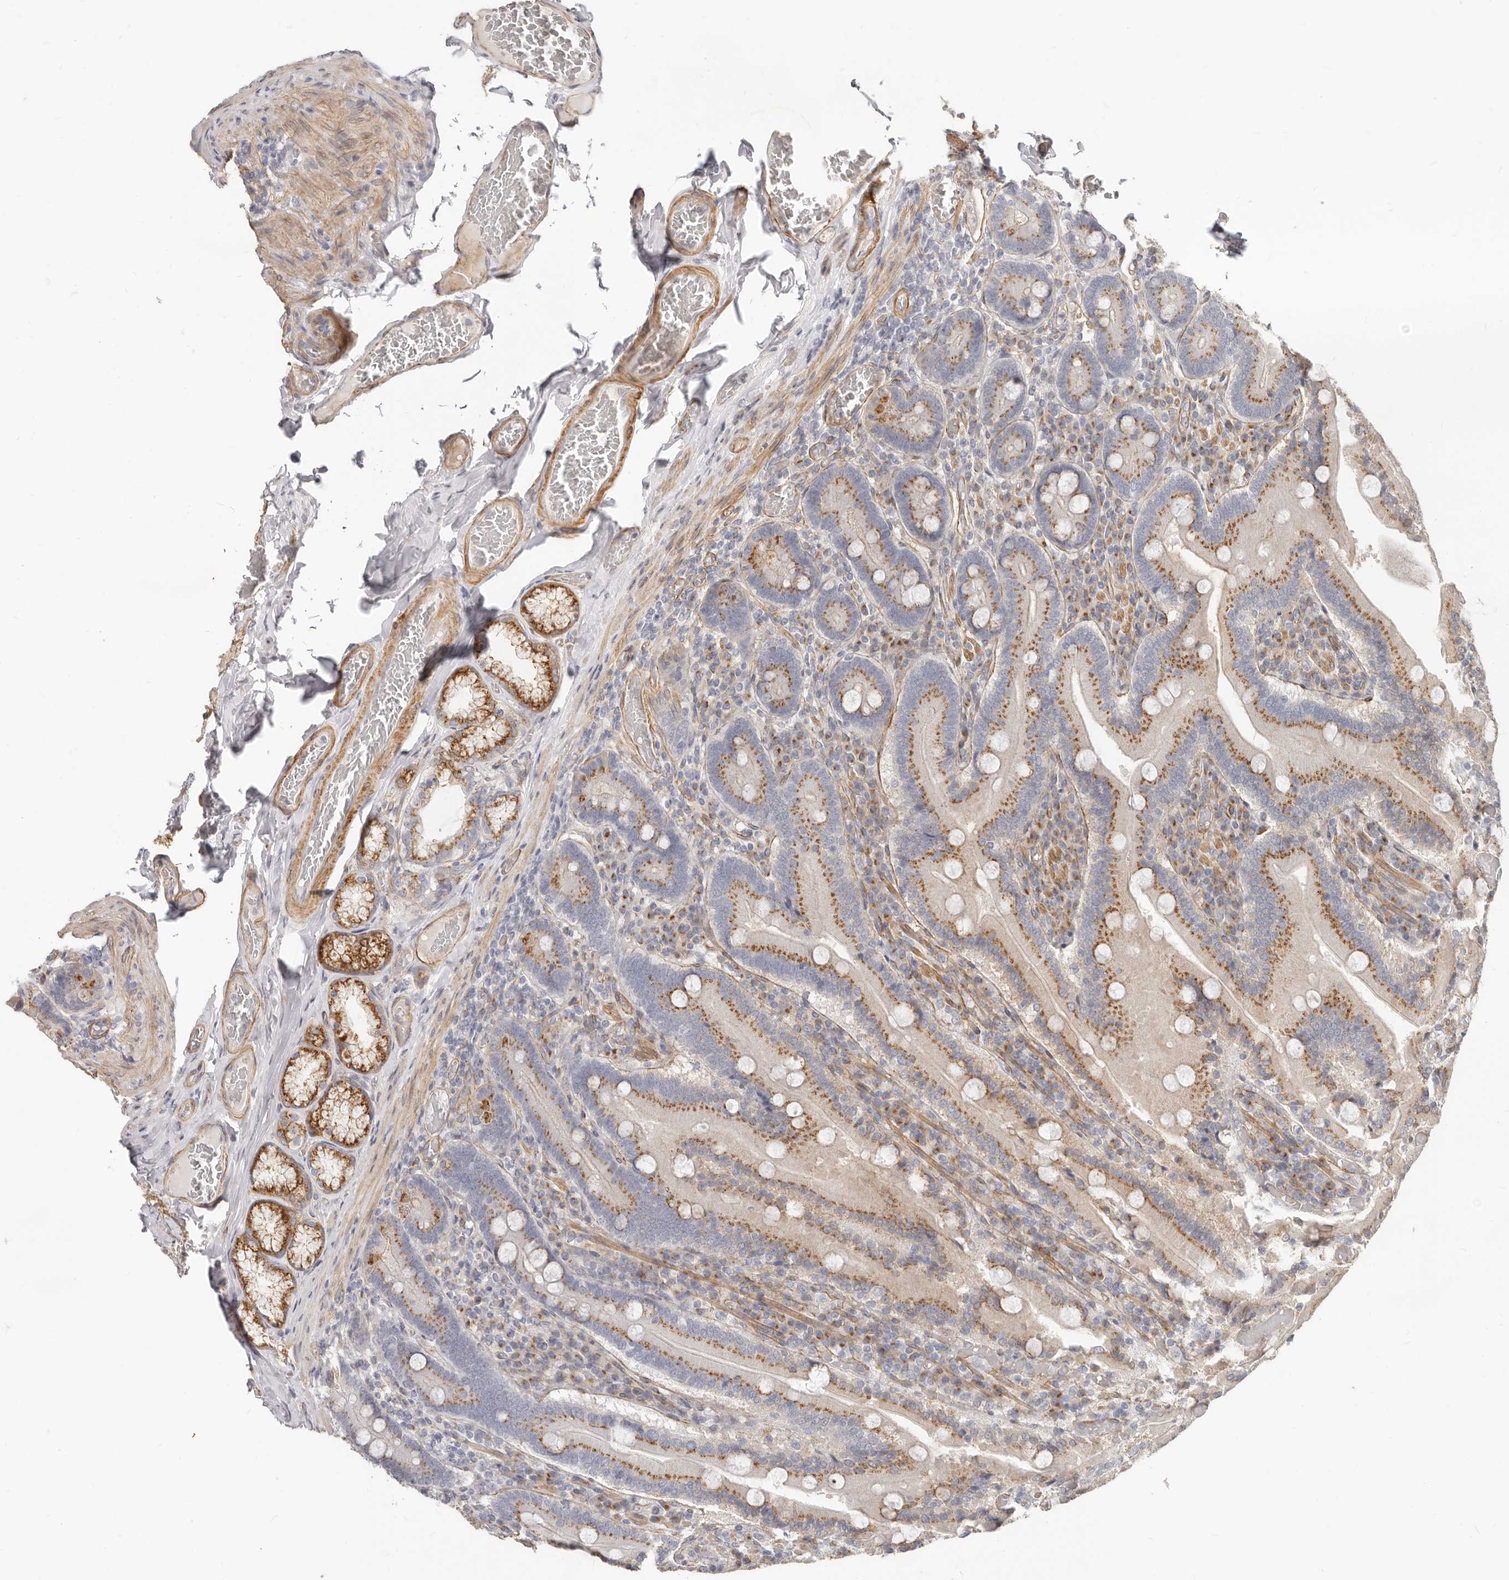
{"staining": {"intensity": "moderate", "quantity": ">75%", "location": "cytoplasmic/membranous"}, "tissue": "duodenum", "cell_type": "Glandular cells", "image_type": "normal", "snomed": [{"axis": "morphology", "description": "Normal tissue, NOS"}, {"axis": "topography", "description": "Duodenum"}], "caption": "A photomicrograph showing moderate cytoplasmic/membranous expression in about >75% of glandular cells in unremarkable duodenum, as visualized by brown immunohistochemical staining.", "gene": "RABAC1", "patient": {"sex": "female", "age": 62}}